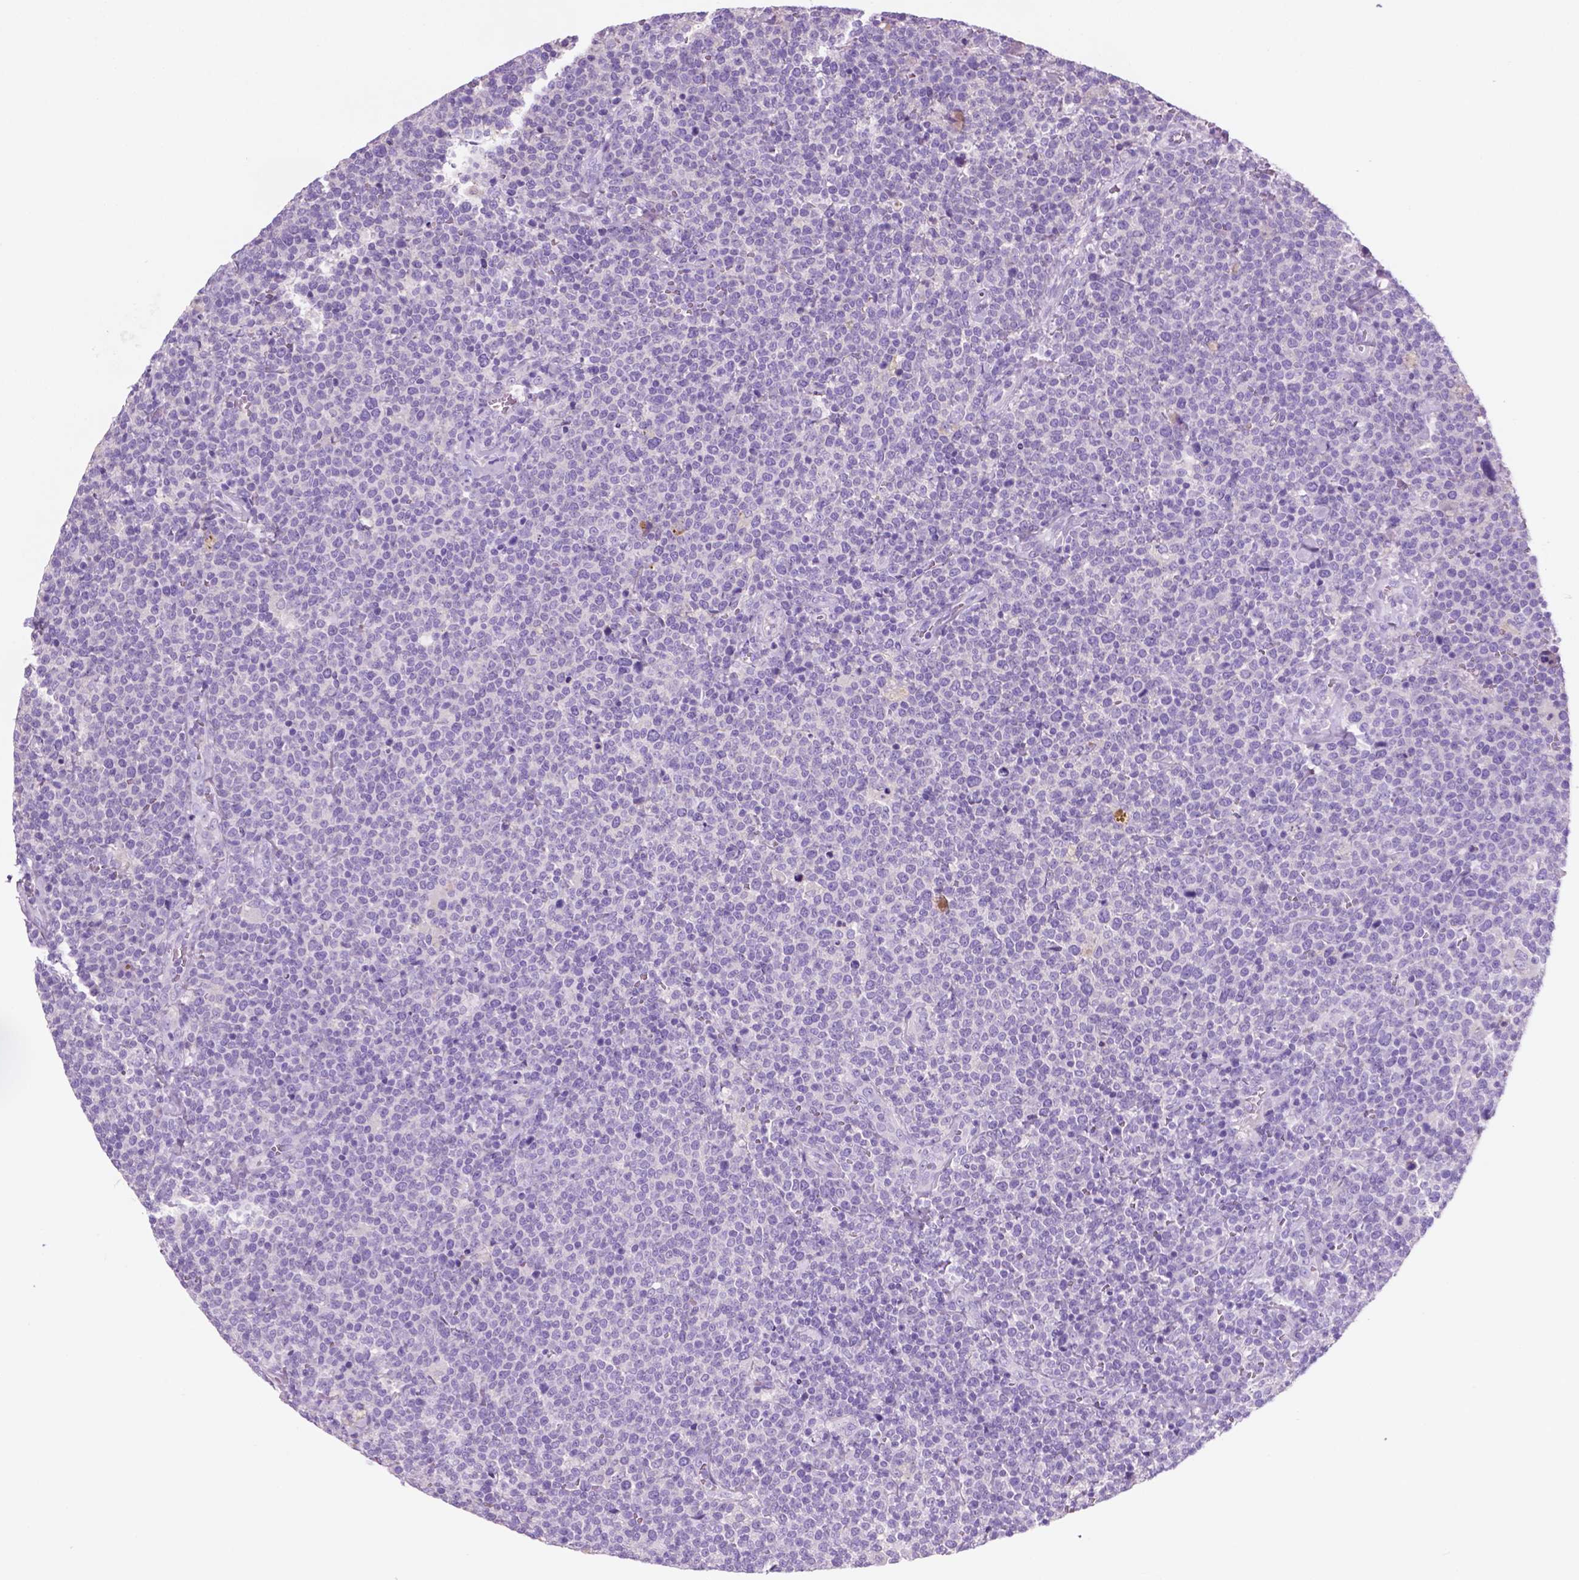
{"staining": {"intensity": "negative", "quantity": "none", "location": "none"}, "tissue": "lymphoma", "cell_type": "Tumor cells", "image_type": "cancer", "snomed": [{"axis": "morphology", "description": "Malignant lymphoma, non-Hodgkin's type, High grade"}, {"axis": "topography", "description": "Lymph node"}], "caption": "Lymphoma was stained to show a protein in brown. There is no significant staining in tumor cells.", "gene": "POU4F1", "patient": {"sex": "male", "age": 61}}